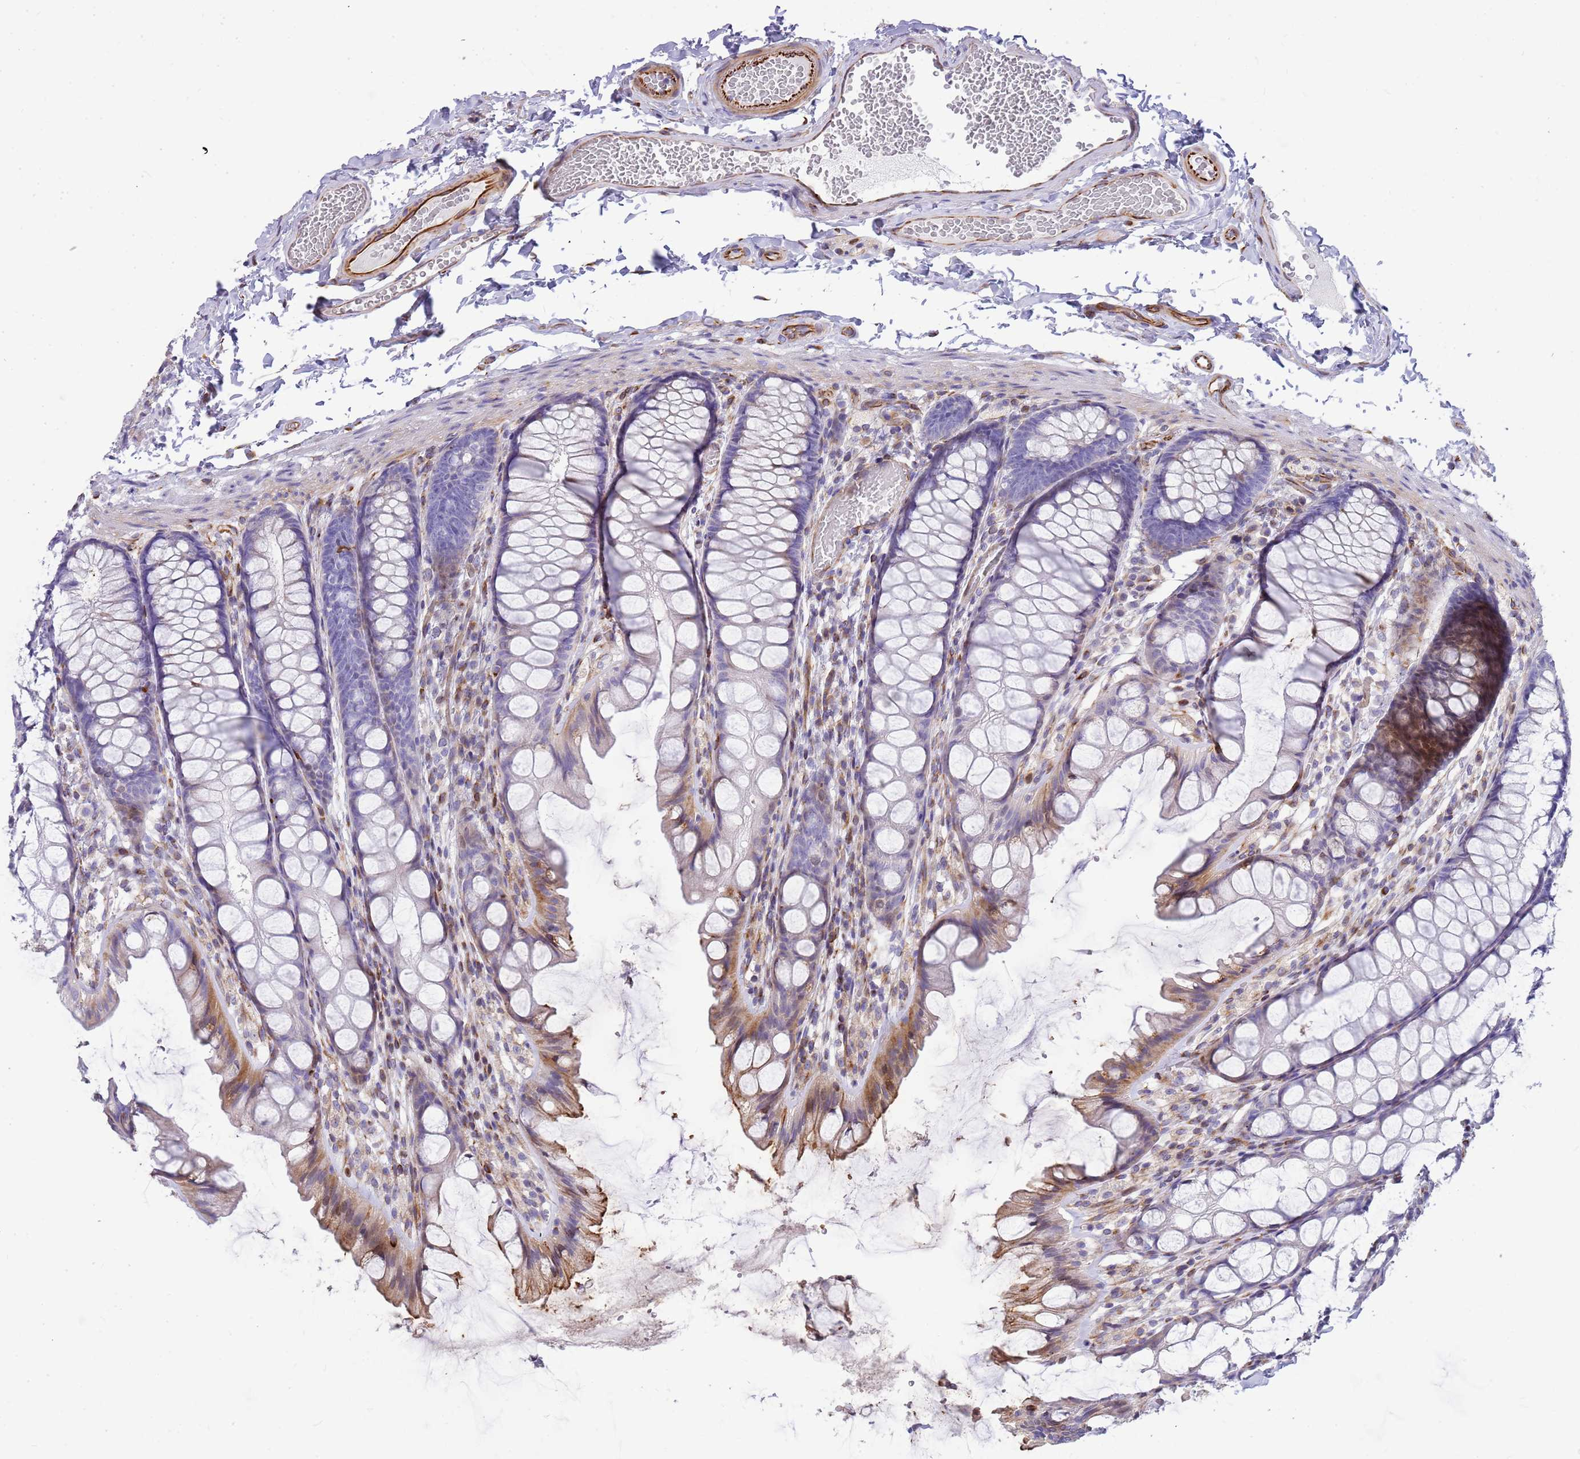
{"staining": {"intensity": "strong", "quantity": "25%-75%", "location": "cytoplasmic/membranous"}, "tissue": "colon", "cell_type": "Endothelial cells", "image_type": "normal", "snomed": [{"axis": "morphology", "description": "Normal tissue, NOS"}, {"axis": "topography", "description": "Colon"}], "caption": "An IHC micrograph of benign tissue is shown. Protein staining in brown labels strong cytoplasmic/membranous positivity in colon within endothelial cells. (DAB (3,3'-diaminobenzidine) IHC, brown staining for protein, blue staining for nuclei).", "gene": "ZDHHC1", "patient": {"sex": "male", "age": 47}}